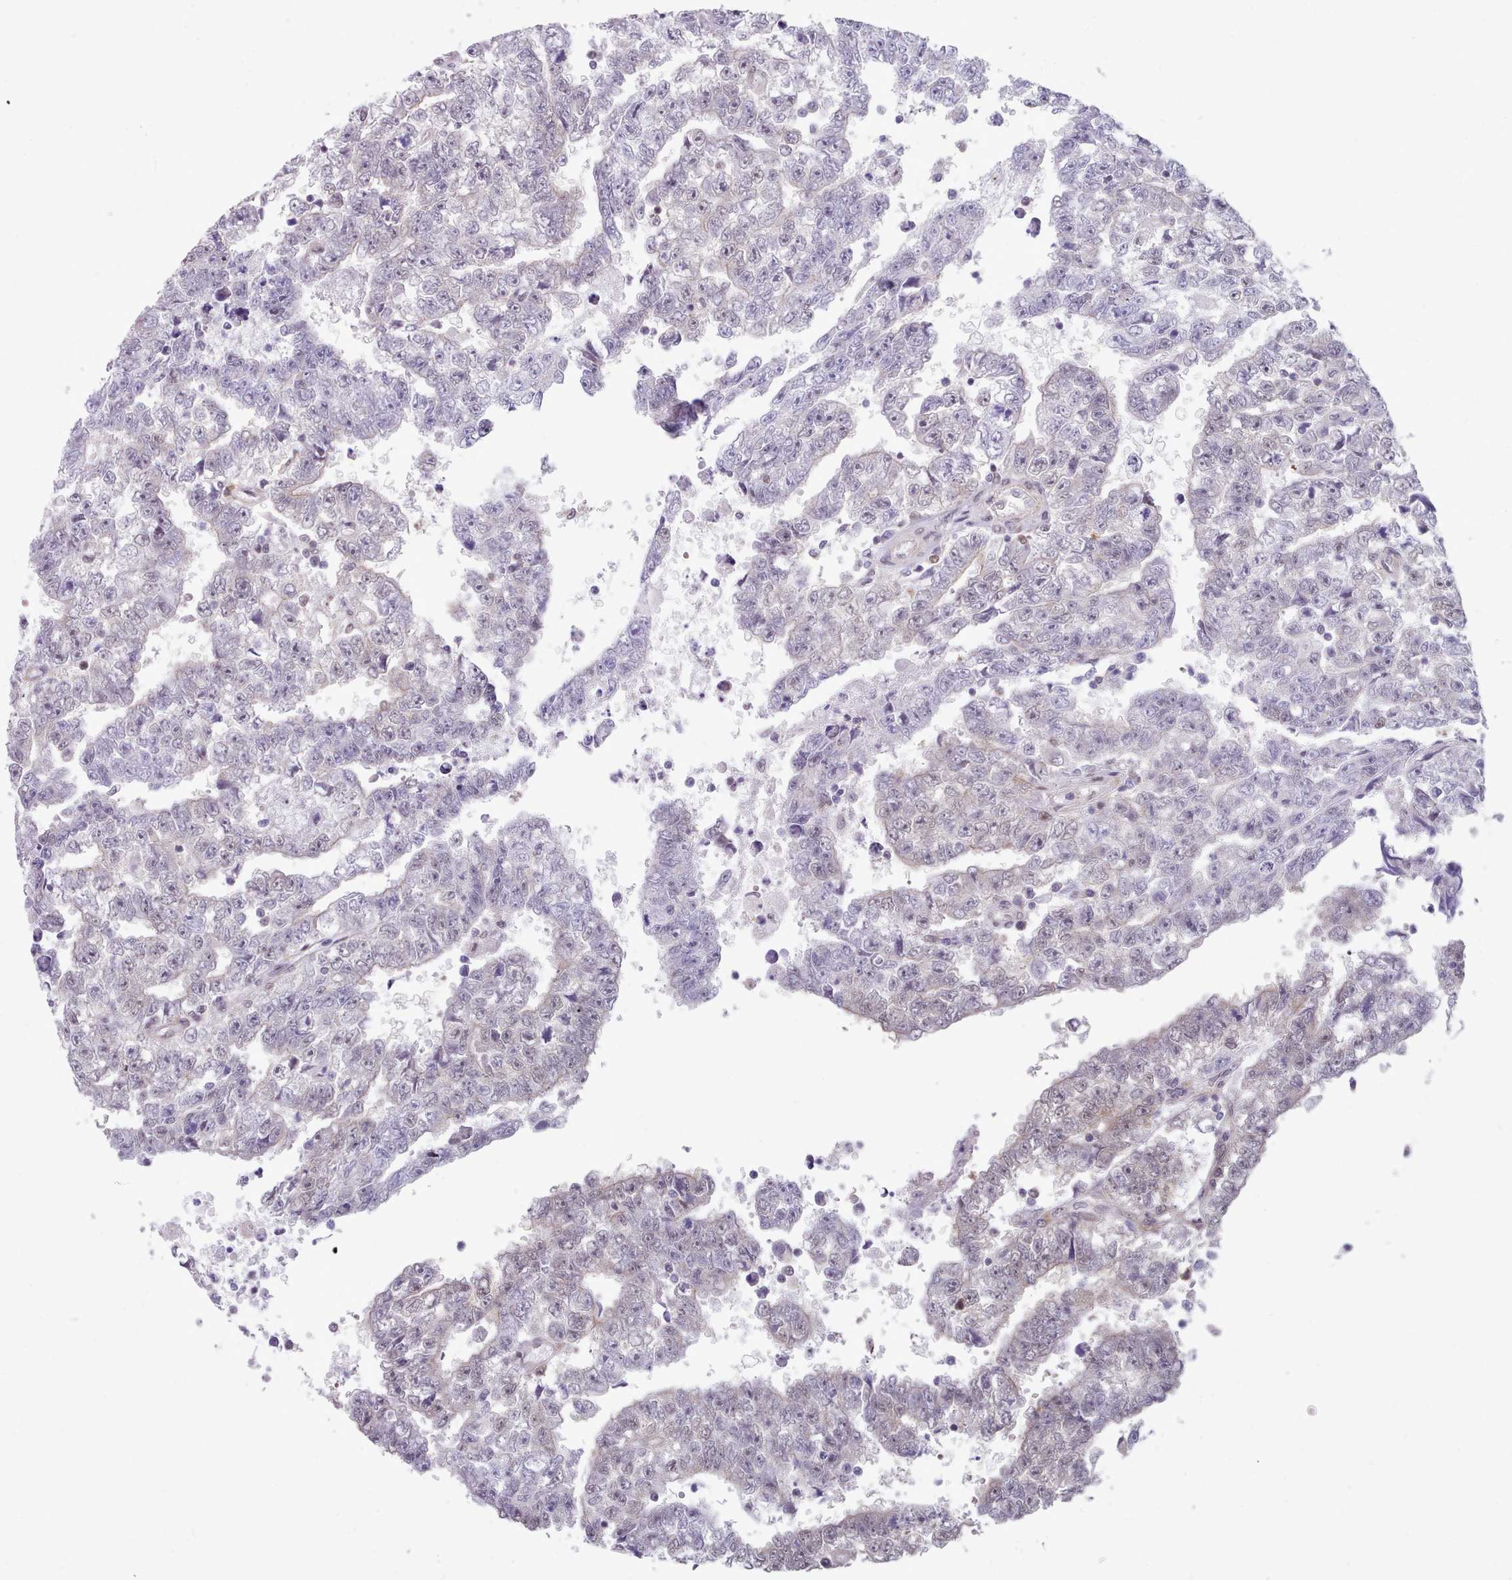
{"staining": {"intensity": "weak", "quantity": "25%-75%", "location": "nuclear"}, "tissue": "testis cancer", "cell_type": "Tumor cells", "image_type": "cancer", "snomed": [{"axis": "morphology", "description": "Carcinoma, Embryonal, NOS"}, {"axis": "topography", "description": "Testis"}], "caption": "Immunohistochemical staining of testis cancer (embryonal carcinoma) exhibits weak nuclear protein staining in about 25%-75% of tumor cells.", "gene": "CES3", "patient": {"sex": "male", "age": 25}}